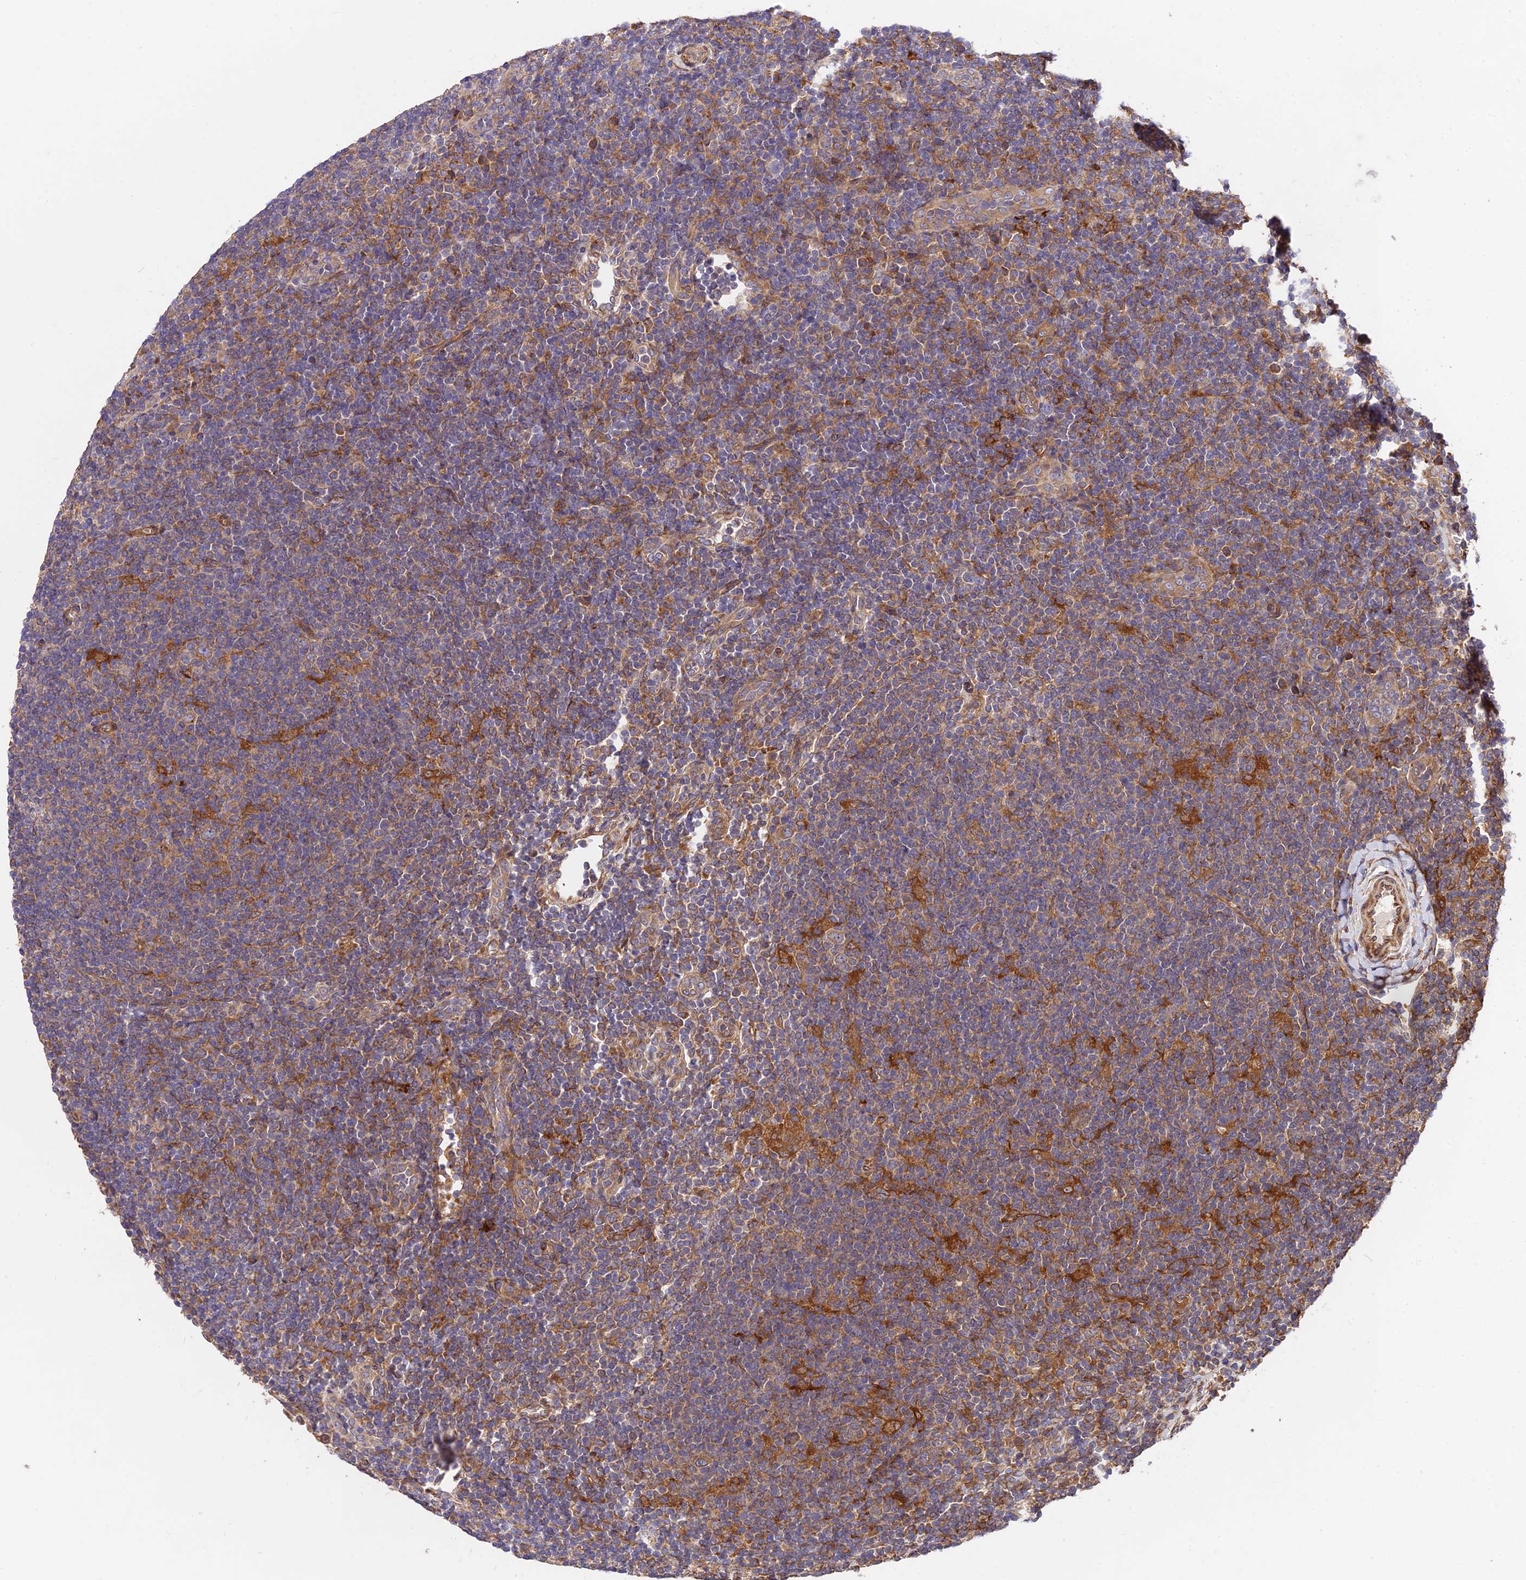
{"staining": {"intensity": "moderate", "quantity": ">75%", "location": "cytoplasmic/membranous"}, "tissue": "lymphoma", "cell_type": "Tumor cells", "image_type": "cancer", "snomed": [{"axis": "morphology", "description": "Hodgkin's disease, NOS"}, {"axis": "topography", "description": "Lymph node"}], "caption": "Hodgkin's disease stained with DAB (3,3'-diaminobenzidine) immunohistochemistry demonstrates medium levels of moderate cytoplasmic/membranous expression in approximately >75% of tumor cells. Immunohistochemistry (ihc) stains the protein of interest in brown and the nuclei are stained blue.", "gene": "ROCK1", "patient": {"sex": "female", "age": 57}}